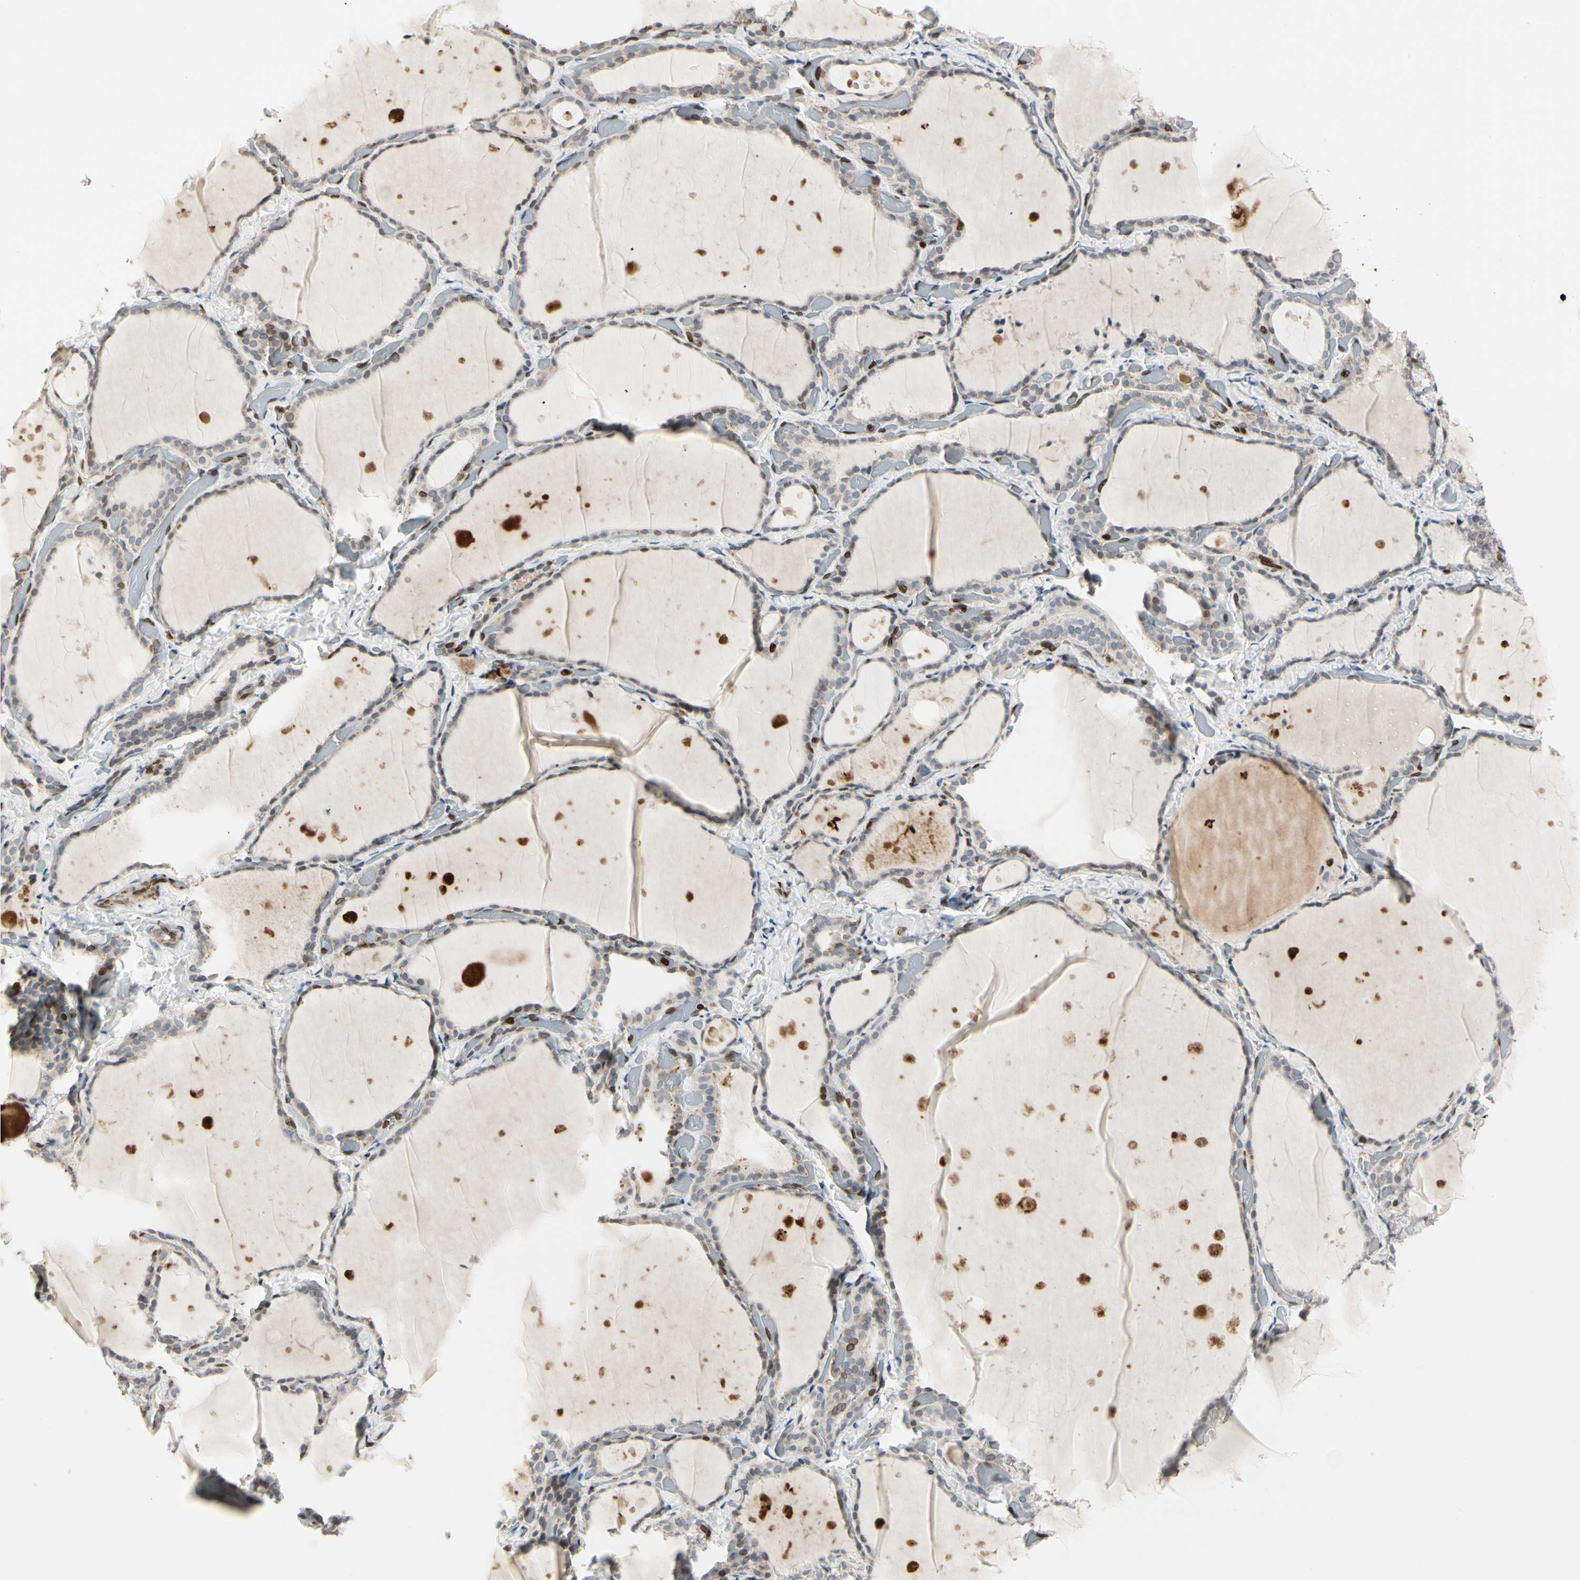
{"staining": {"intensity": "moderate", "quantity": "<25%", "location": "cytoplasmic/membranous,nuclear"}, "tissue": "thyroid gland", "cell_type": "Glandular cells", "image_type": "normal", "snomed": [{"axis": "morphology", "description": "Normal tissue, NOS"}, {"axis": "topography", "description": "Thyroid gland"}], "caption": "A brown stain highlights moderate cytoplasmic/membranous,nuclear staining of a protein in glandular cells of normal human thyroid gland.", "gene": "TMPO", "patient": {"sex": "female", "age": 44}}